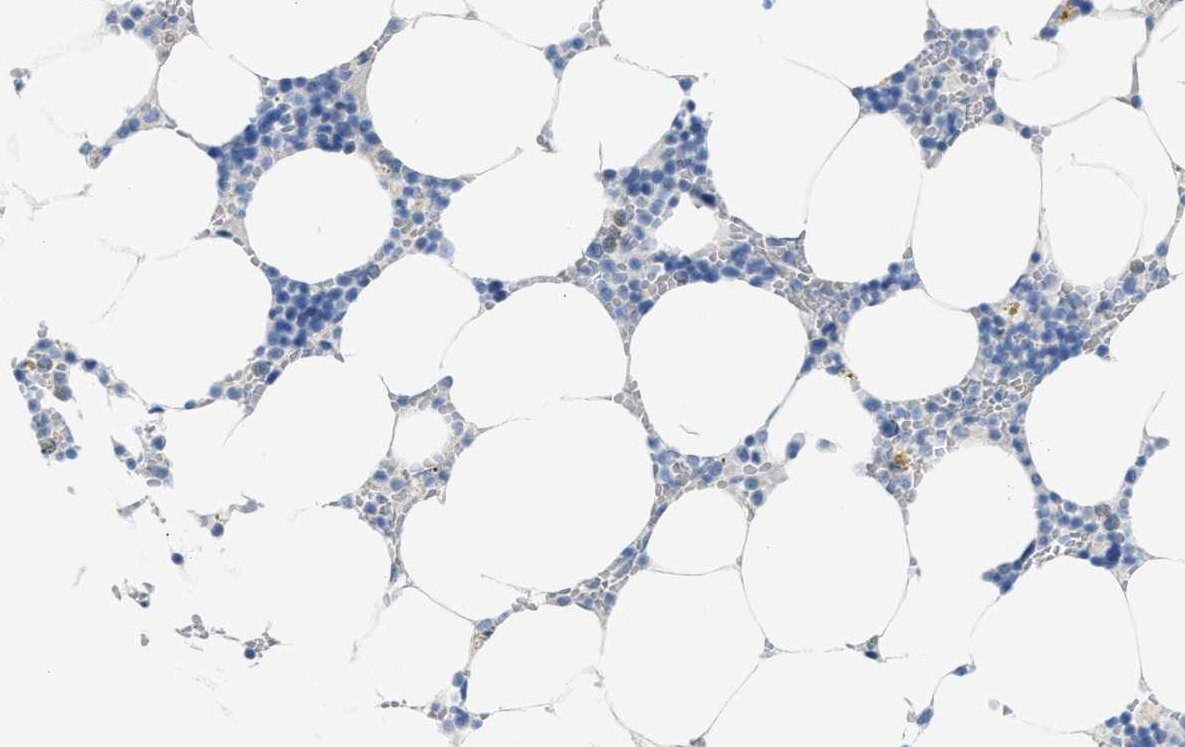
{"staining": {"intensity": "negative", "quantity": "none", "location": "none"}, "tissue": "bone marrow", "cell_type": "Hematopoietic cells", "image_type": "normal", "snomed": [{"axis": "morphology", "description": "Normal tissue, NOS"}, {"axis": "topography", "description": "Bone marrow"}], "caption": "High power microscopy micrograph of an IHC histopathology image of unremarkable bone marrow, revealing no significant staining in hematopoietic cells. The staining is performed using DAB (3,3'-diaminobenzidine) brown chromogen with nuclei counter-stained in using hematoxylin.", "gene": "MPP3", "patient": {"sex": "male", "age": 70}}